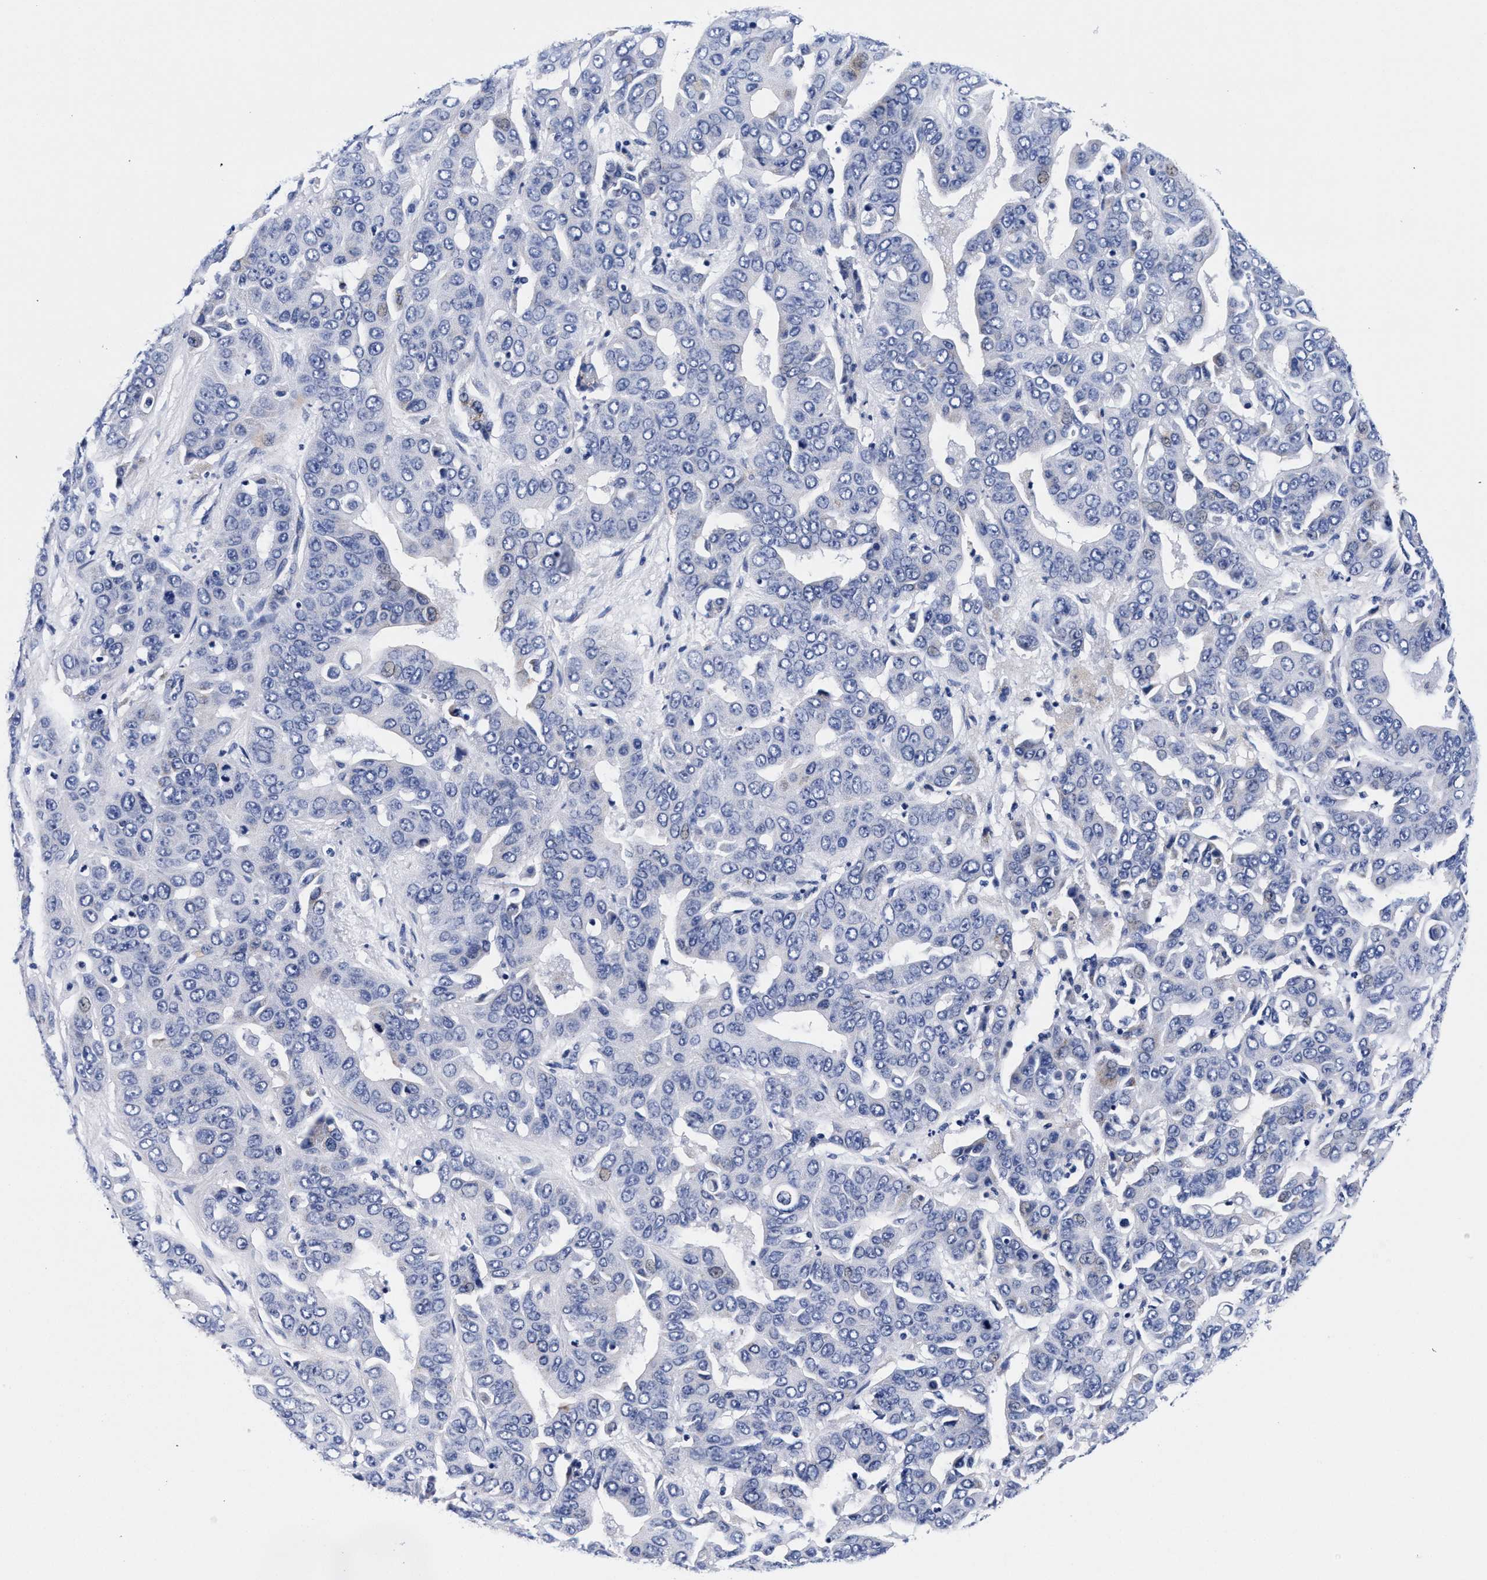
{"staining": {"intensity": "negative", "quantity": "none", "location": "none"}, "tissue": "liver cancer", "cell_type": "Tumor cells", "image_type": "cancer", "snomed": [{"axis": "morphology", "description": "Cholangiocarcinoma"}, {"axis": "topography", "description": "Liver"}], "caption": "The IHC image has no significant expression in tumor cells of liver cancer (cholangiocarcinoma) tissue.", "gene": "RAB3B", "patient": {"sex": "female", "age": 52}}